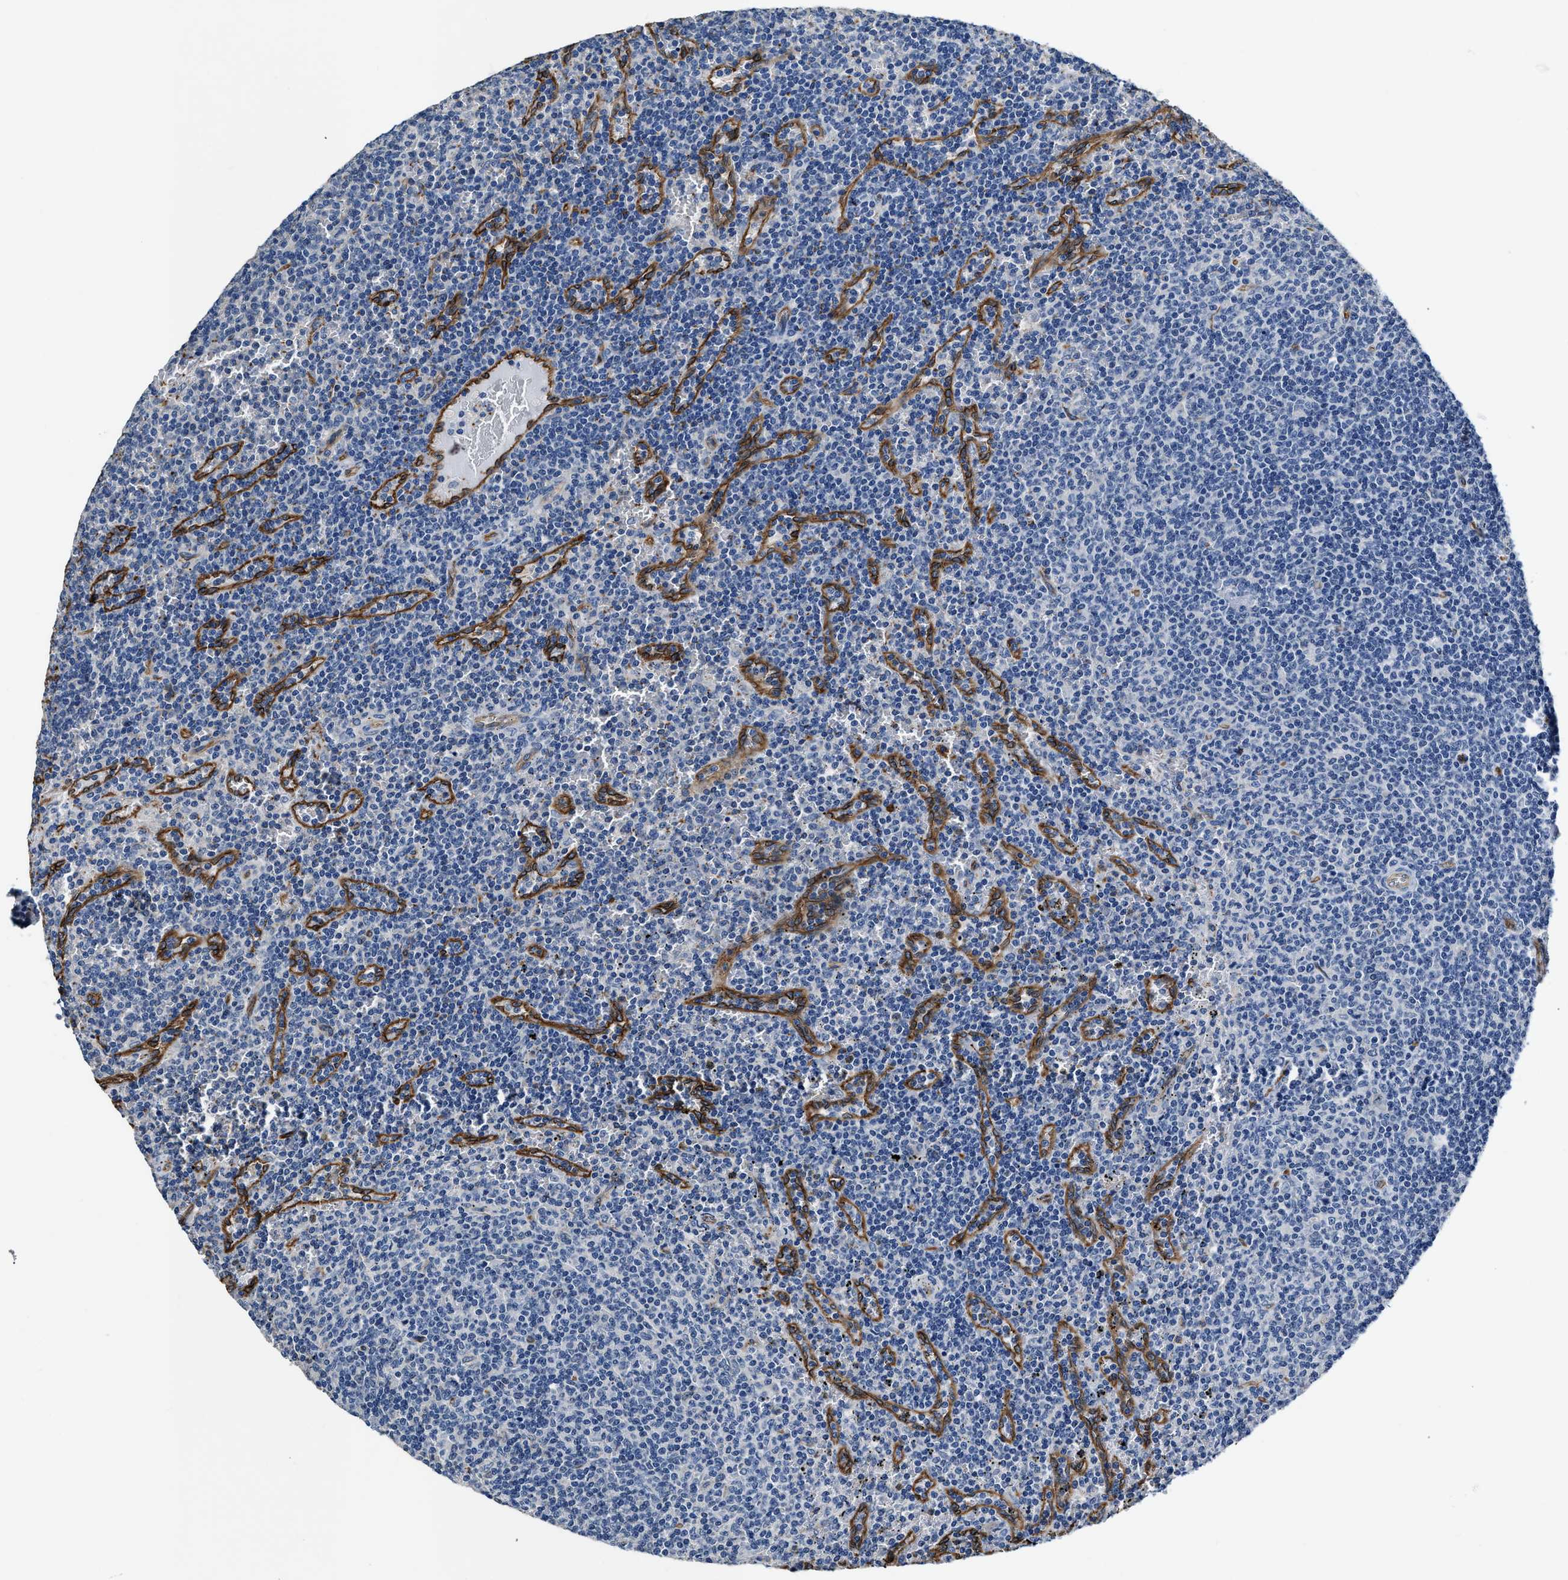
{"staining": {"intensity": "negative", "quantity": "none", "location": "none"}, "tissue": "lymphoma", "cell_type": "Tumor cells", "image_type": "cancer", "snomed": [{"axis": "morphology", "description": "Malignant lymphoma, non-Hodgkin's type, Low grade"}, {"axis": "topography", "description": "Spleen"}], "caption": "DAB immunohistochemical staining of human malignant lymphoma, non-Hodgkin's type (low-grade) demonstrates no significant staining in tumor cells.", "gene": "C22orf42", "patient": {"sex": "female", "age": 50}}